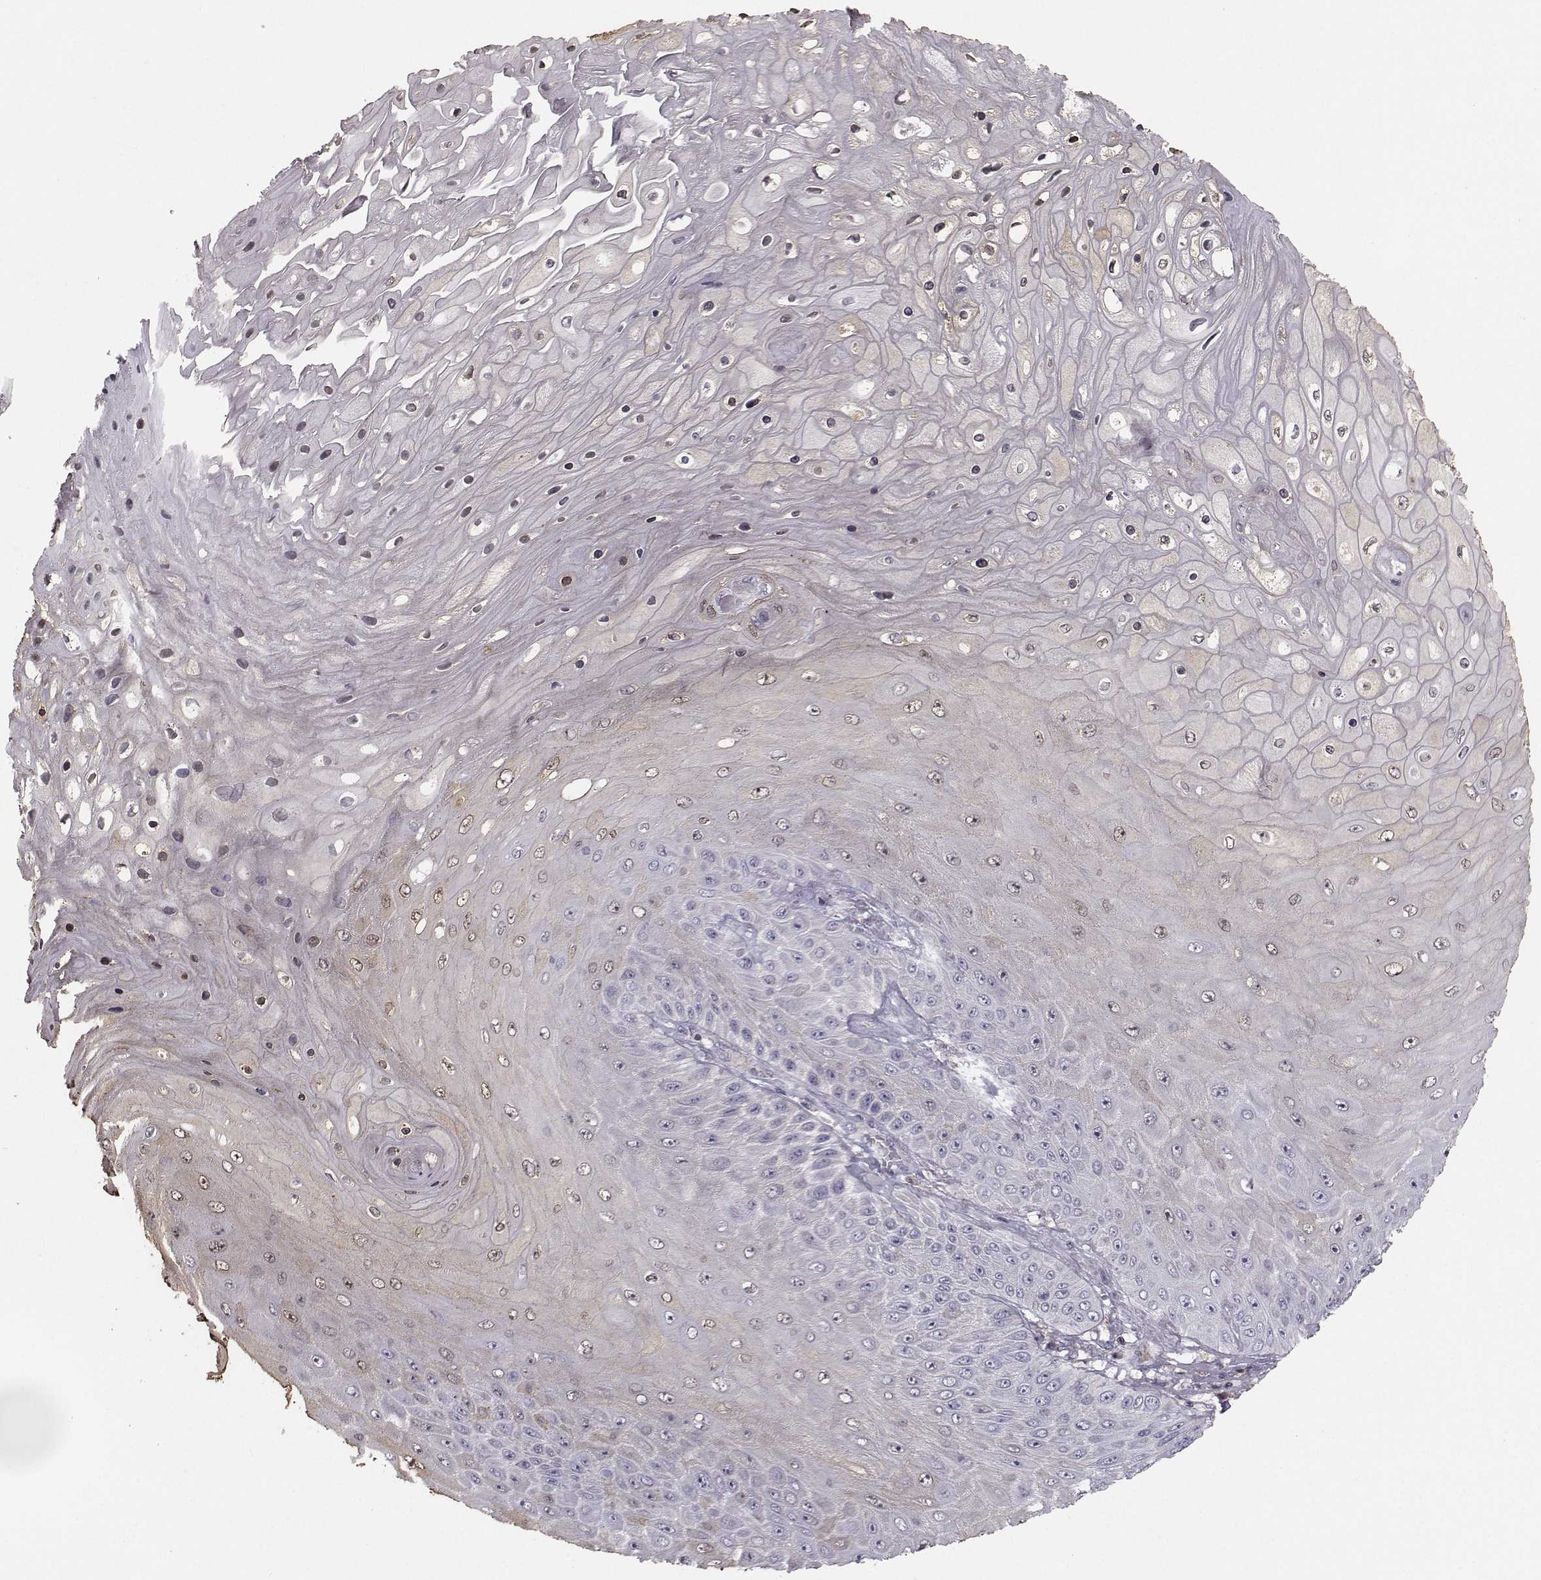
{"staining": {"intensity": "weak", "quantity": "<25%", "location": "cytoplasmic/membranous"}, "tissue": "skin cancer", "cell_type": "Tumor cells", "image_type": "cancer", "snomed": [{"axis": "morphology", "description": "Squamous cell carcinoma, NOS"}, {"axis": "topography", "description": "Skin"}], "caption": "The photomicrograph shows no staining of tumor cells in skin cancer (squamous cell carcinoma). (DAB immunohistochemistry, high magnification).", "gene": "PCP4L1", "patient": {"sex": "male", "age": 62}}